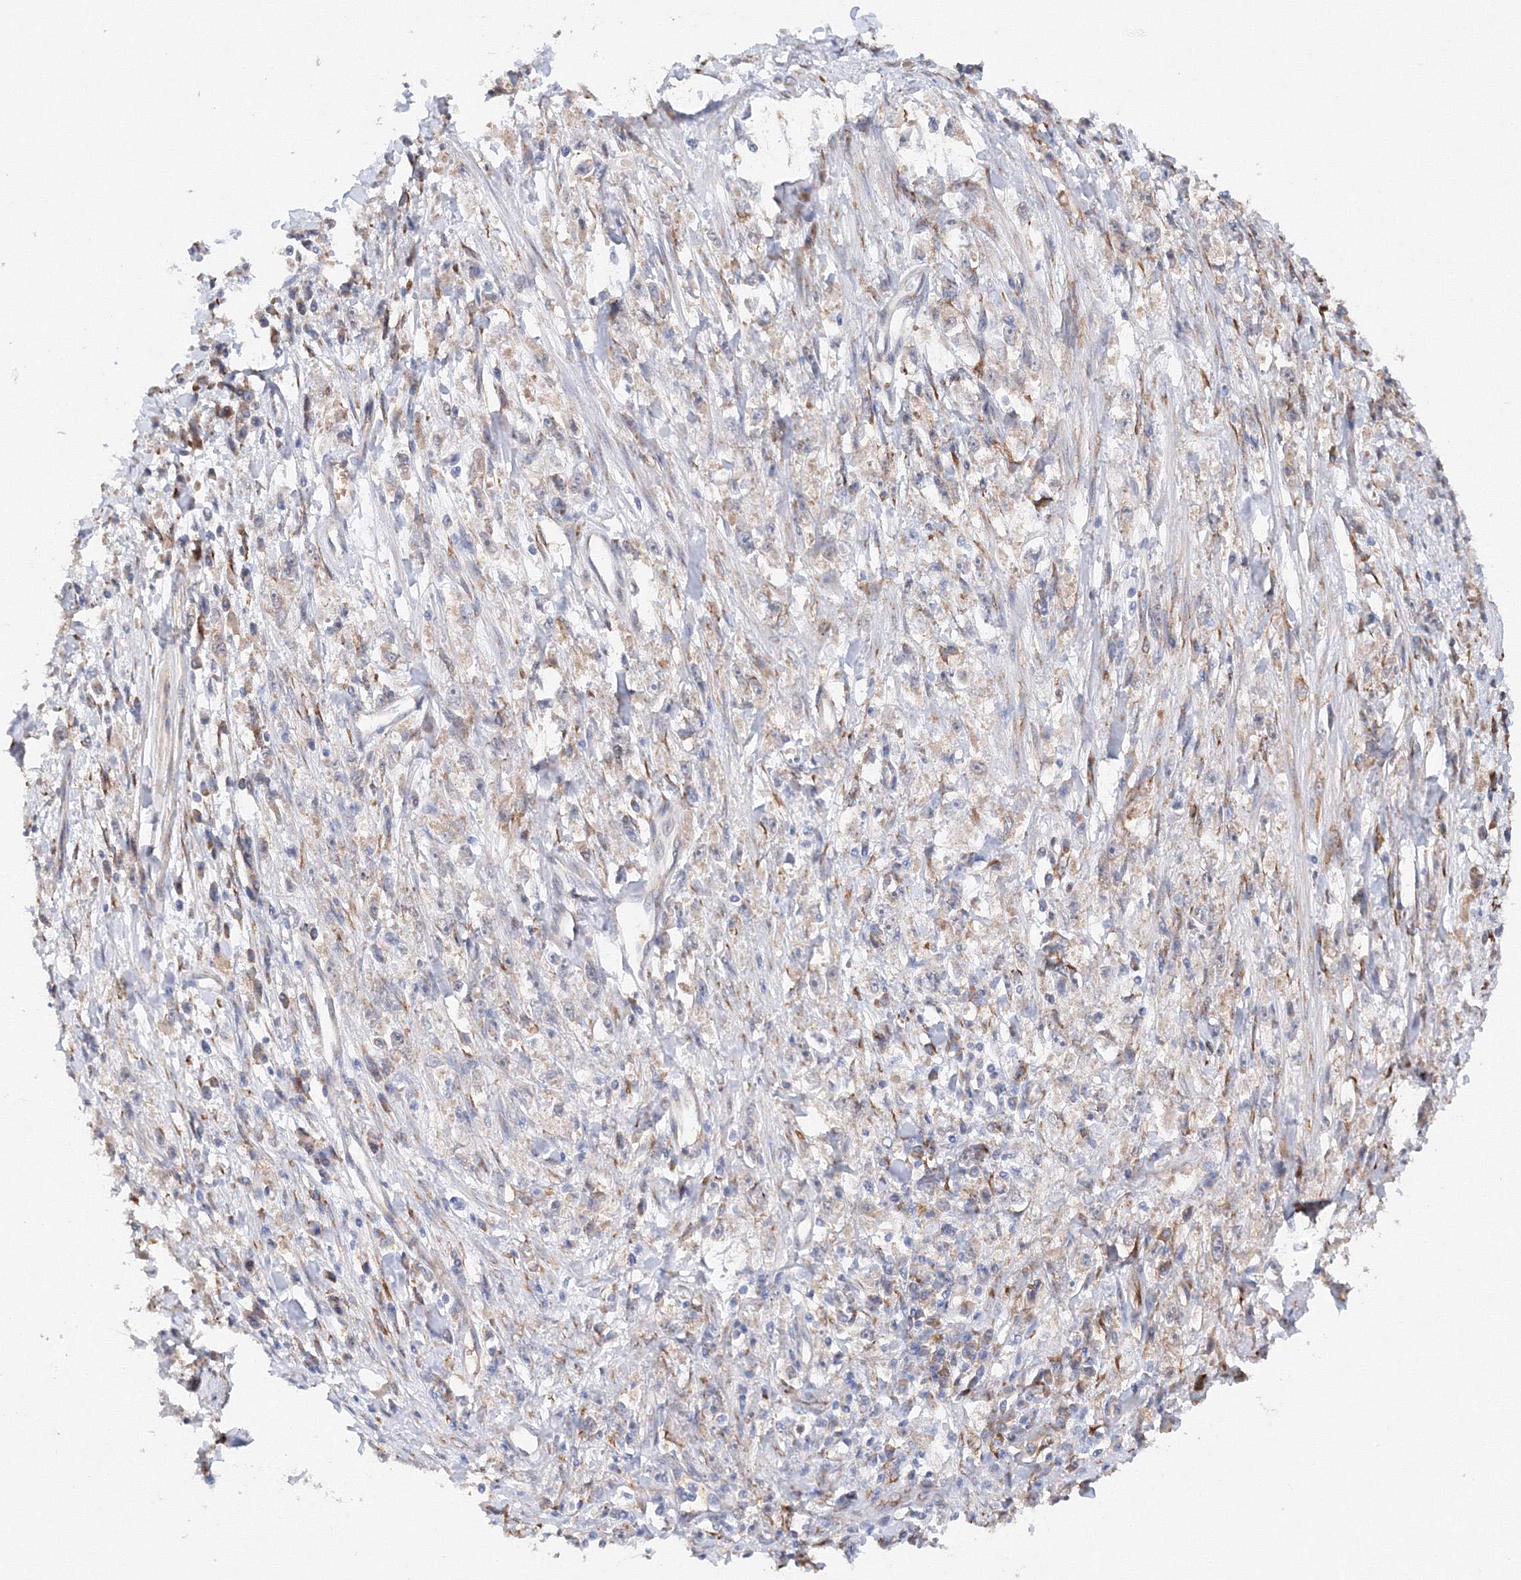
{"staining": {"intensity": "weak", "quantity": "<25%", "location": "cytoplasmic/membranous"}, "tissue": "stomach cancer", "cell_type": "Tumor cells", "image_type": "cancer", "snomed": [{"axis": "morphology", "description": "Adenocarcinoma, NOS"}, {"axis": "topography", "description": "Stomach"}], "caption": "This is an immunohistochemistry (IHC) histopathology image of human stomach cancer (adenocarcinoma). There is no staining in tumor cells.", "gene": "DIS3L2", "patient": {"sex": "female", "age": 59}}